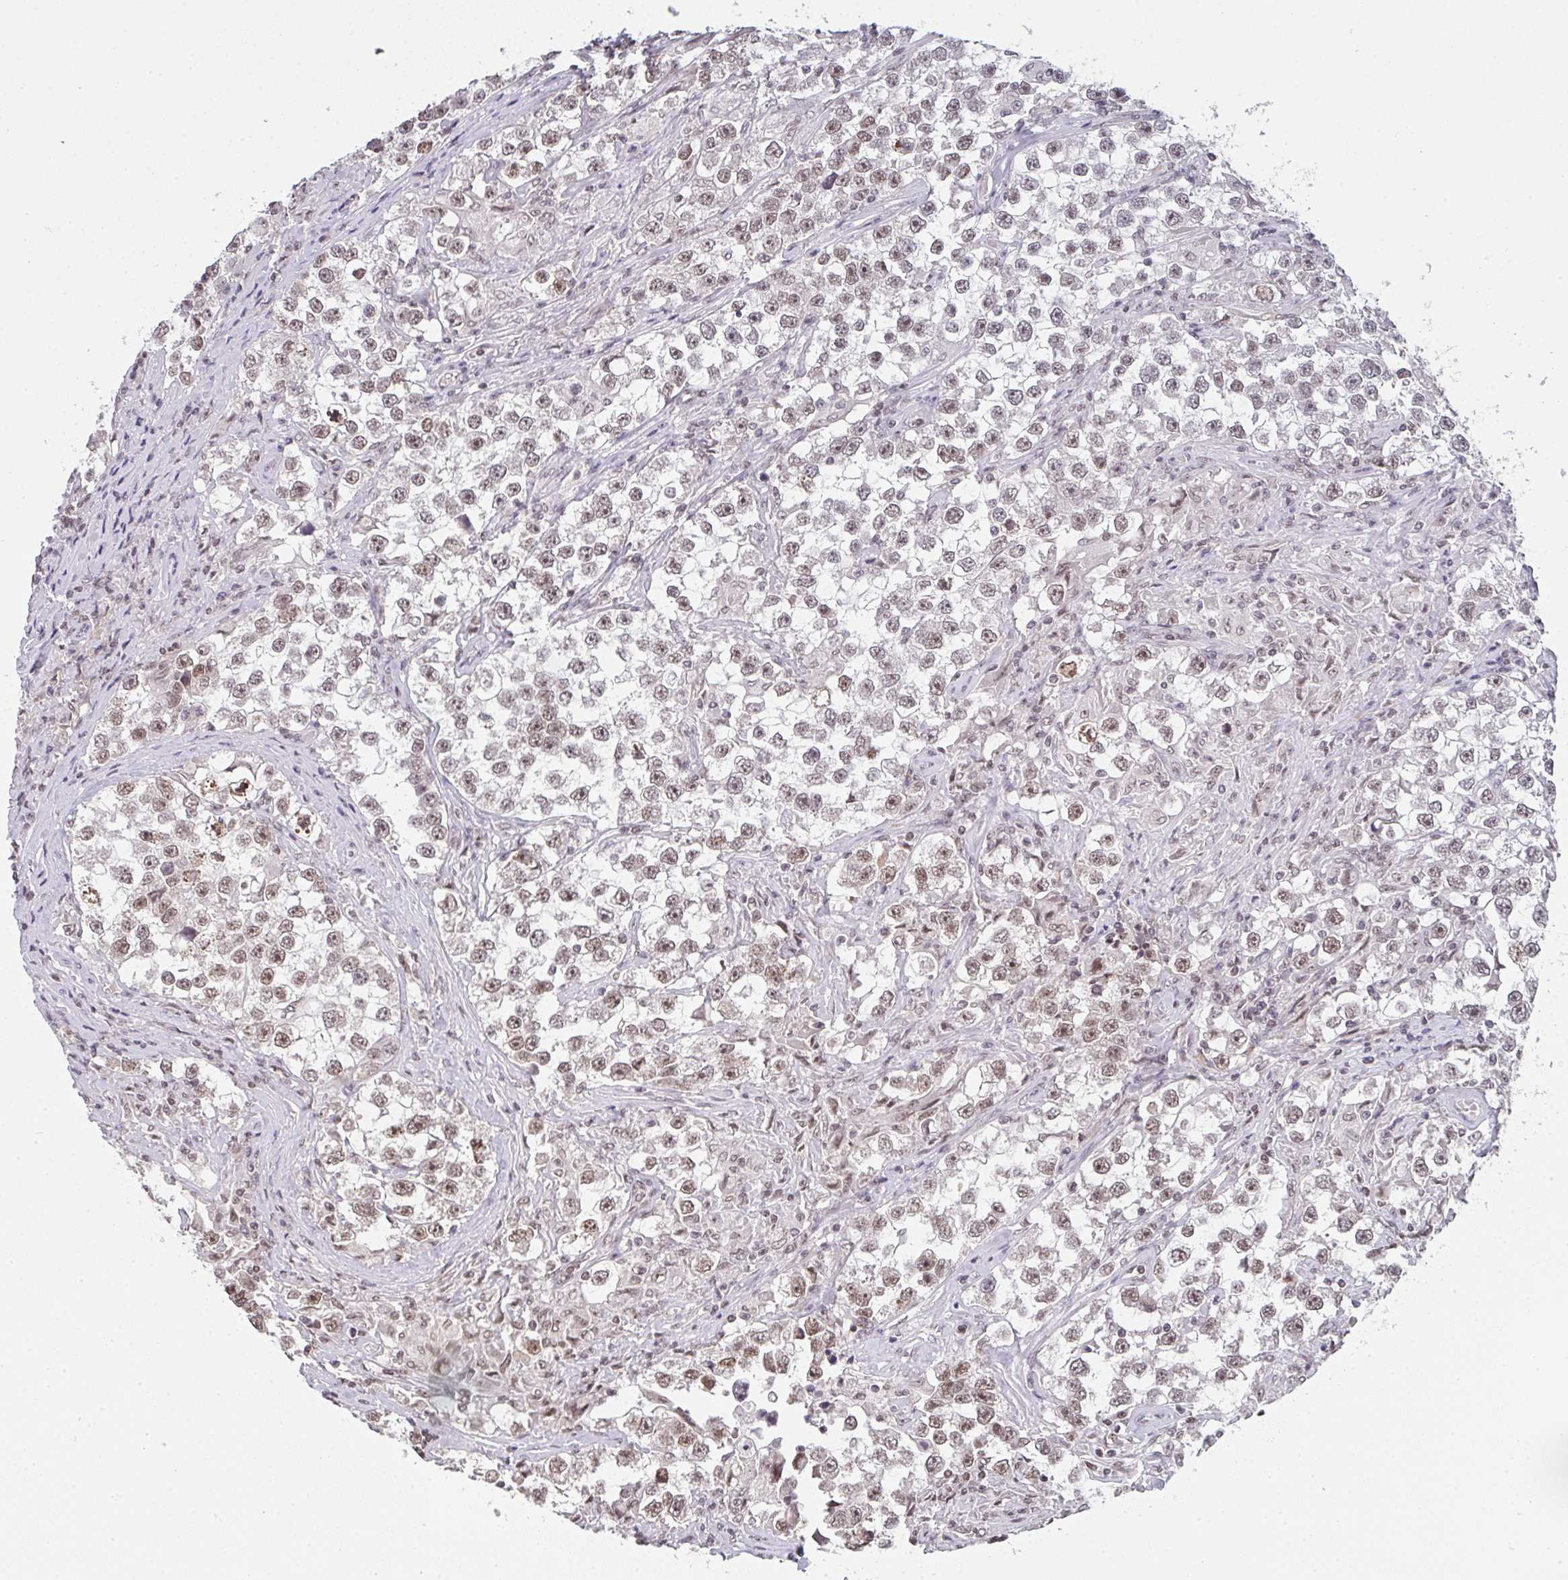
{"staining": {"intensity": "moderate", "quantity": ">75%", "location": "nuclear"}, "tissue": "testis cancer", "cell_type": "Tumor cells", "image_type": "cancer", "snomed": [{"axis": "morphology", "description": "Seminoma, NOS"}, {"axis": "topography", "description": "Testis"}], "caption": "An immunohistochemistry histopathology image of tumor tissue is shown. Protein staining in brown highlights moderate nuclear positivity in testis cancer (seminoma) within tumor cells.", "gene": "DKC1", "patient": {"sex": "male", "age": 46}}